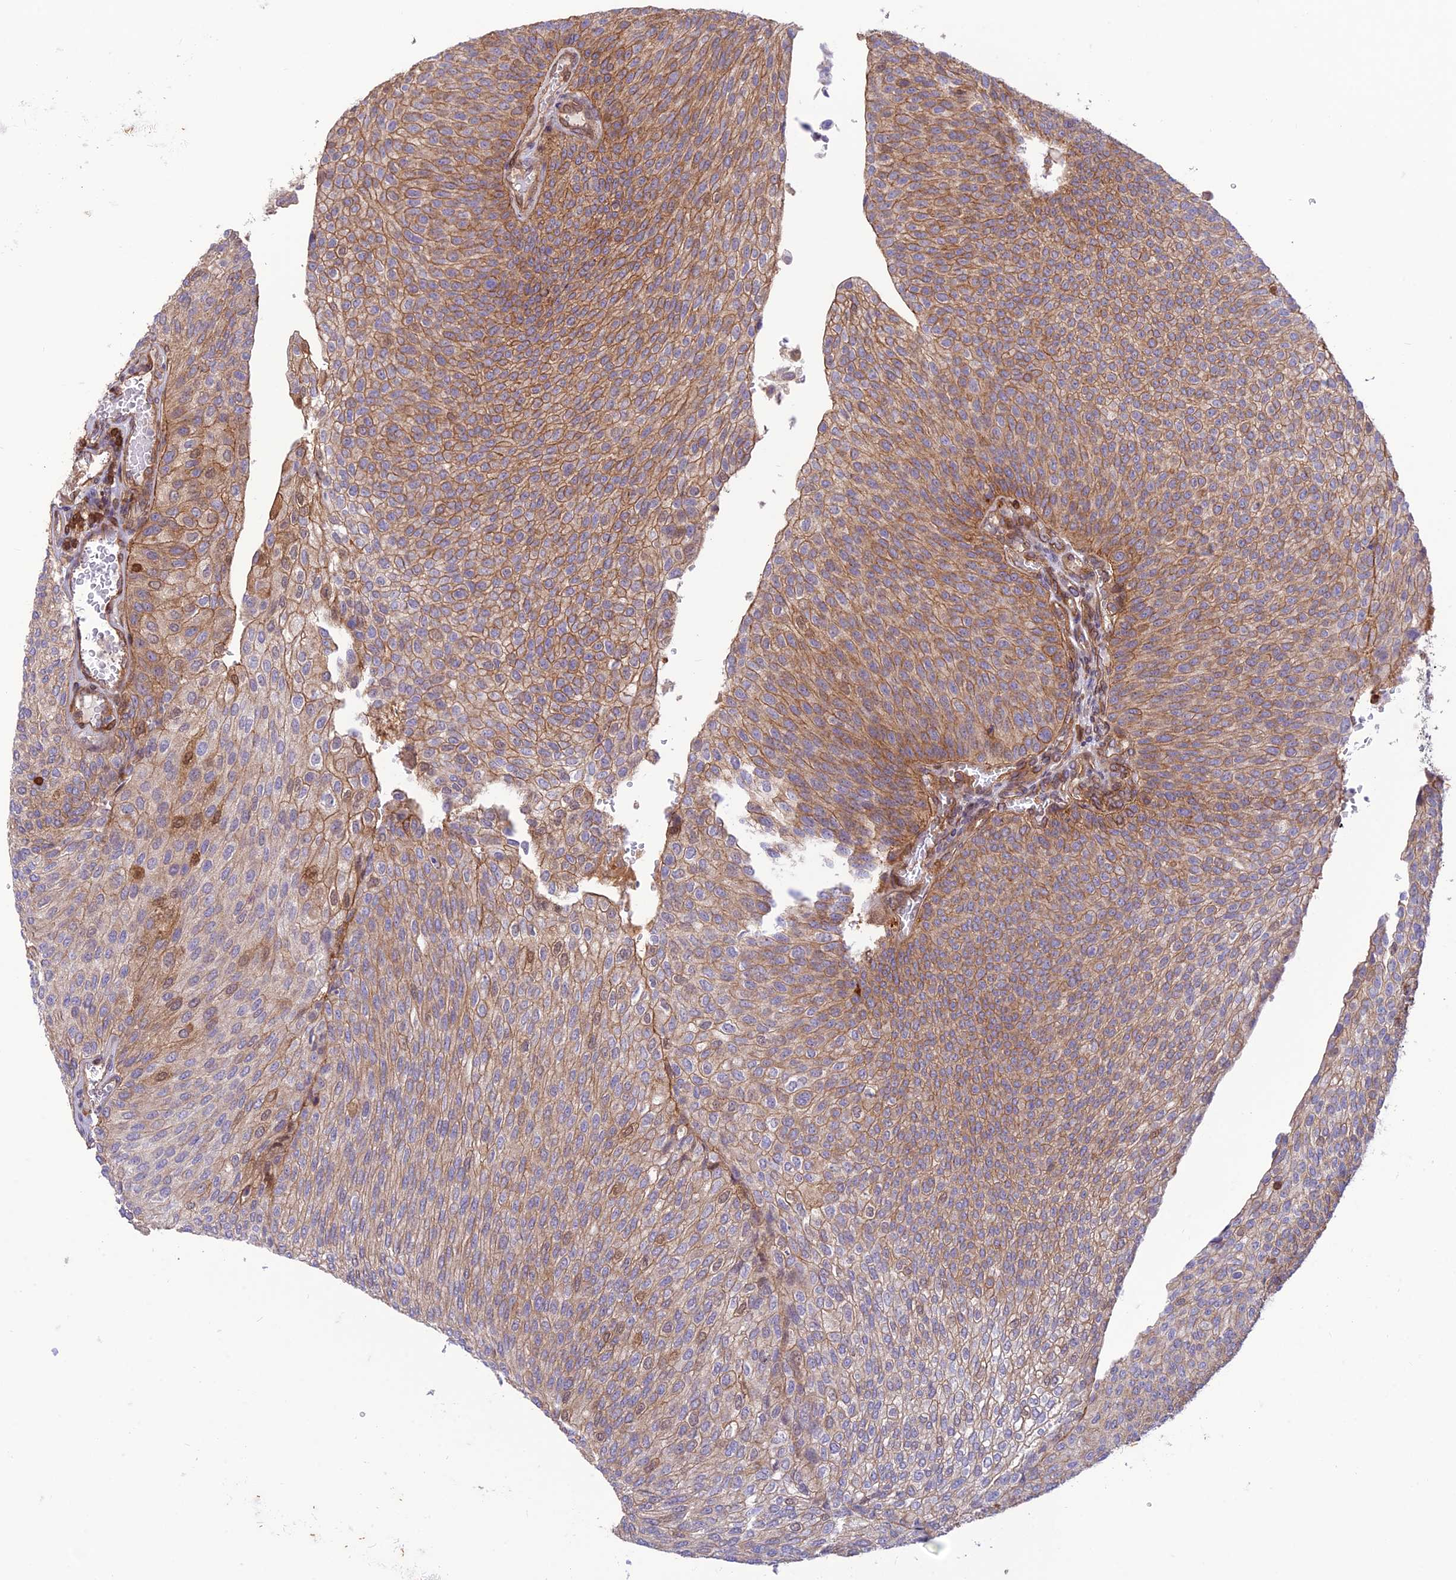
{"staining": {"intensity": "moderate", "quantity": "25%-75%", "location": "cytoplasmic/membranous"}, "tissue": "urothelial cancer", "cell_type": "Tumor cells", "image_type": "cancer", "snomed": [{"axis": "morphology", "description": "Urothelial carcinoma, High grade"}, {"axis": "topography", "description": "Urinary bladder"}], "caption": "High-power microscopy captured an IHC image of urothelial cancer, revealing moderate cytoplasmic/membranous staining in about 25%-75% of tumor cells. (DAB IHC, brown staining for protein, blue staining for nuclei).", "gene": "HPSE2", "patient": {"sex": "female", "age": 79}}